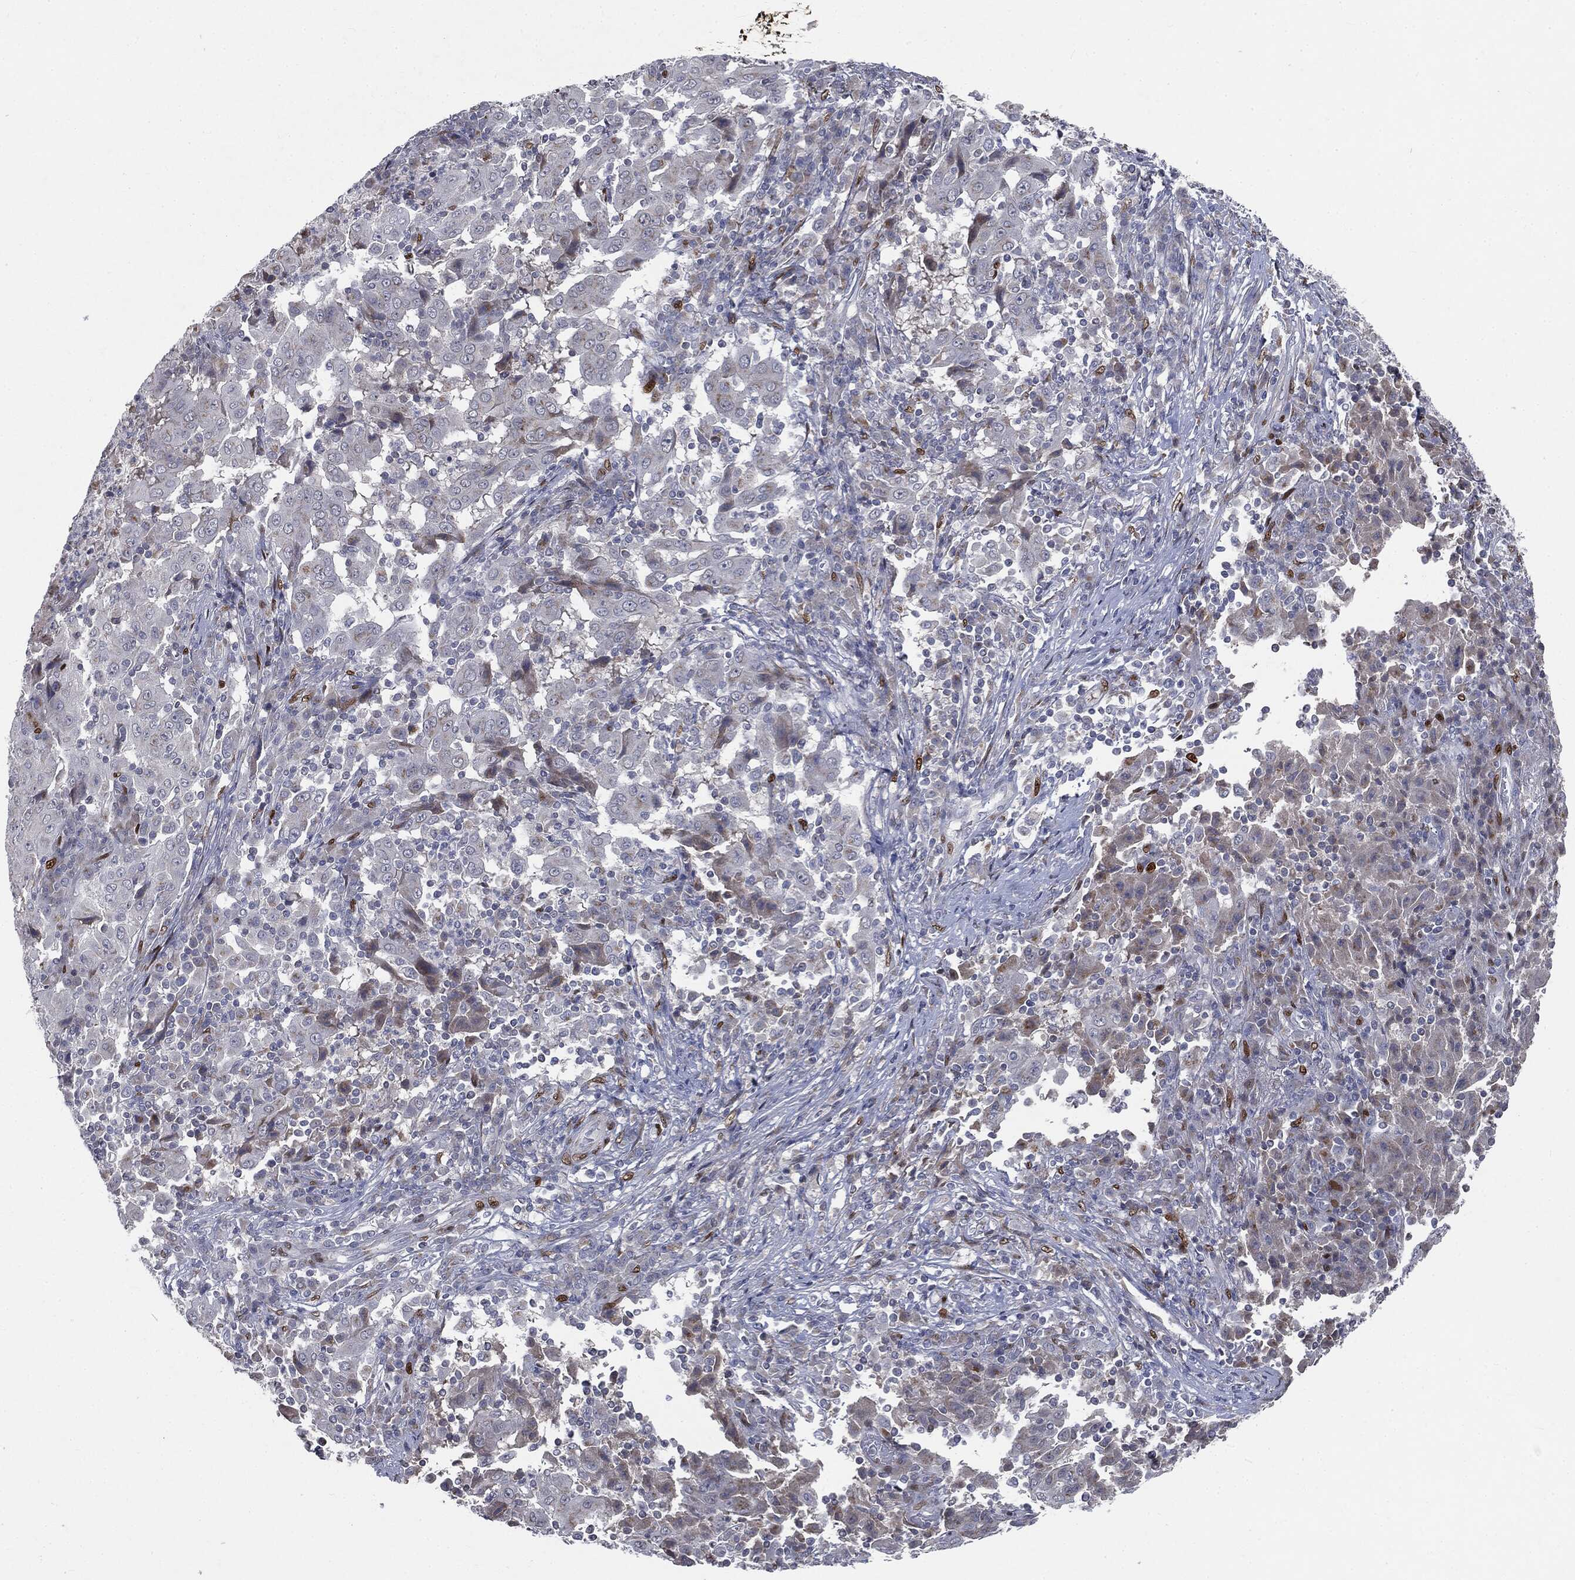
{"staining": {"intensity": "moderate", "quantity": "<25%", "location": "cytoplasmic/membranous"}, "tissue": "pancreatic cancer", "cell_type": "Tumor cells", "image_type": "cancer", "snomed": [{"axis": "morphology", "description": "Adenocarcinoma, NOS"}, {"axis": "topography", "description": "Pancreas"}], "caption": "Pancreatic cancer (adenocarcinoma) stained for a protein shows moderate cytoplasmic/membranous positivity in tumor cells.", "gene": "CASD1", "patient": {"sex": "male", "age": 63}}